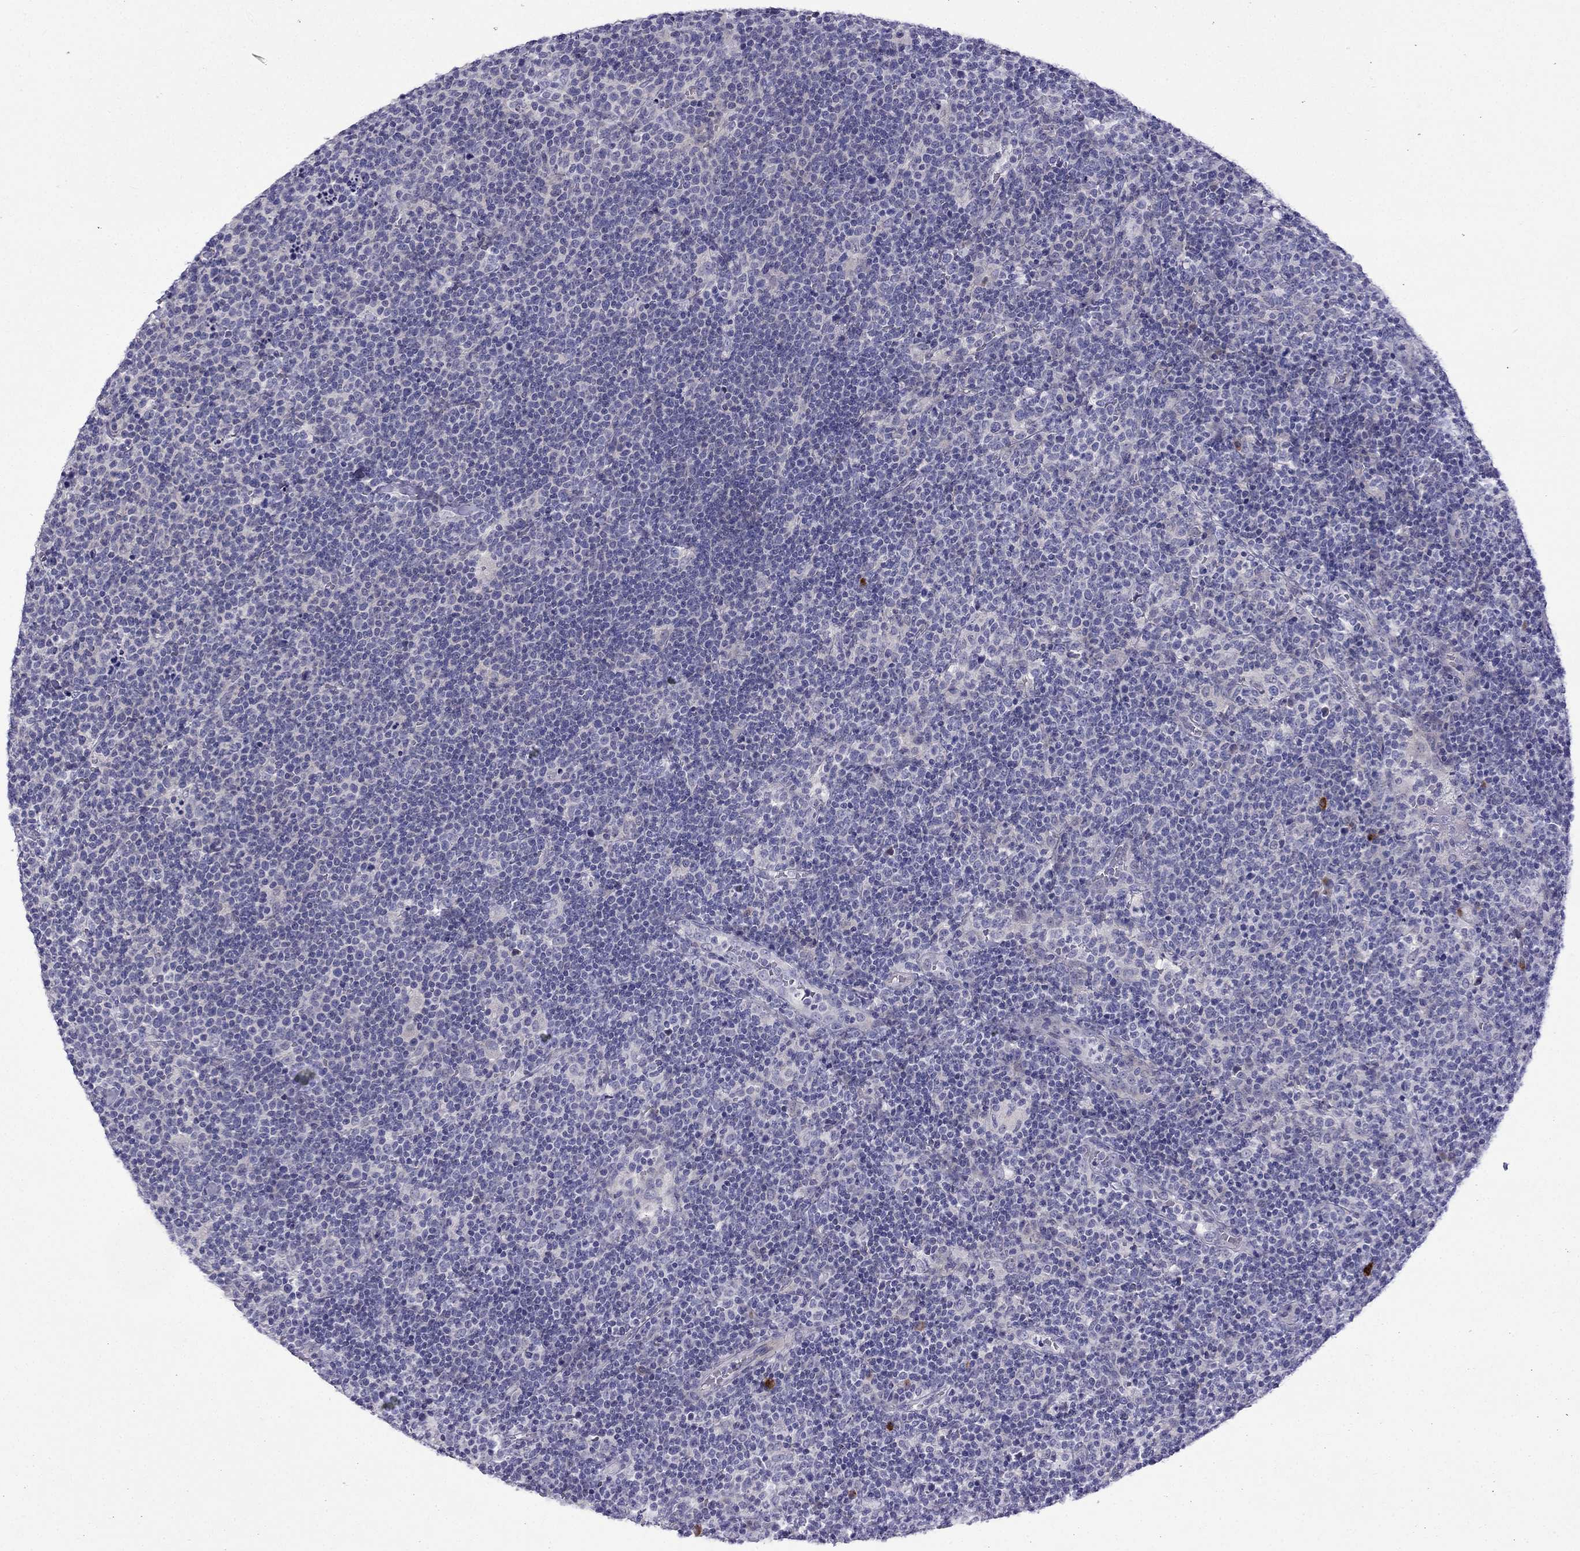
{"staining": {"intensity": "negative", "quantity": "none", "location": "none"}, "tissue": "lymphoma", "cell_type": "Tumor cells", "image_type": "cancer", "snomed": [{"axis": "morphology", "description": "Malignant lymphoma, non-Hodgkin's type, High grade"}, {"axis": "topography", "description": "Lymph node"}], "caption": "A photomicrograph of human lymphoma is negative for staining in tumor cells.", "gene": "PATE1", "patient": {"sex": "male", "age": 61}}